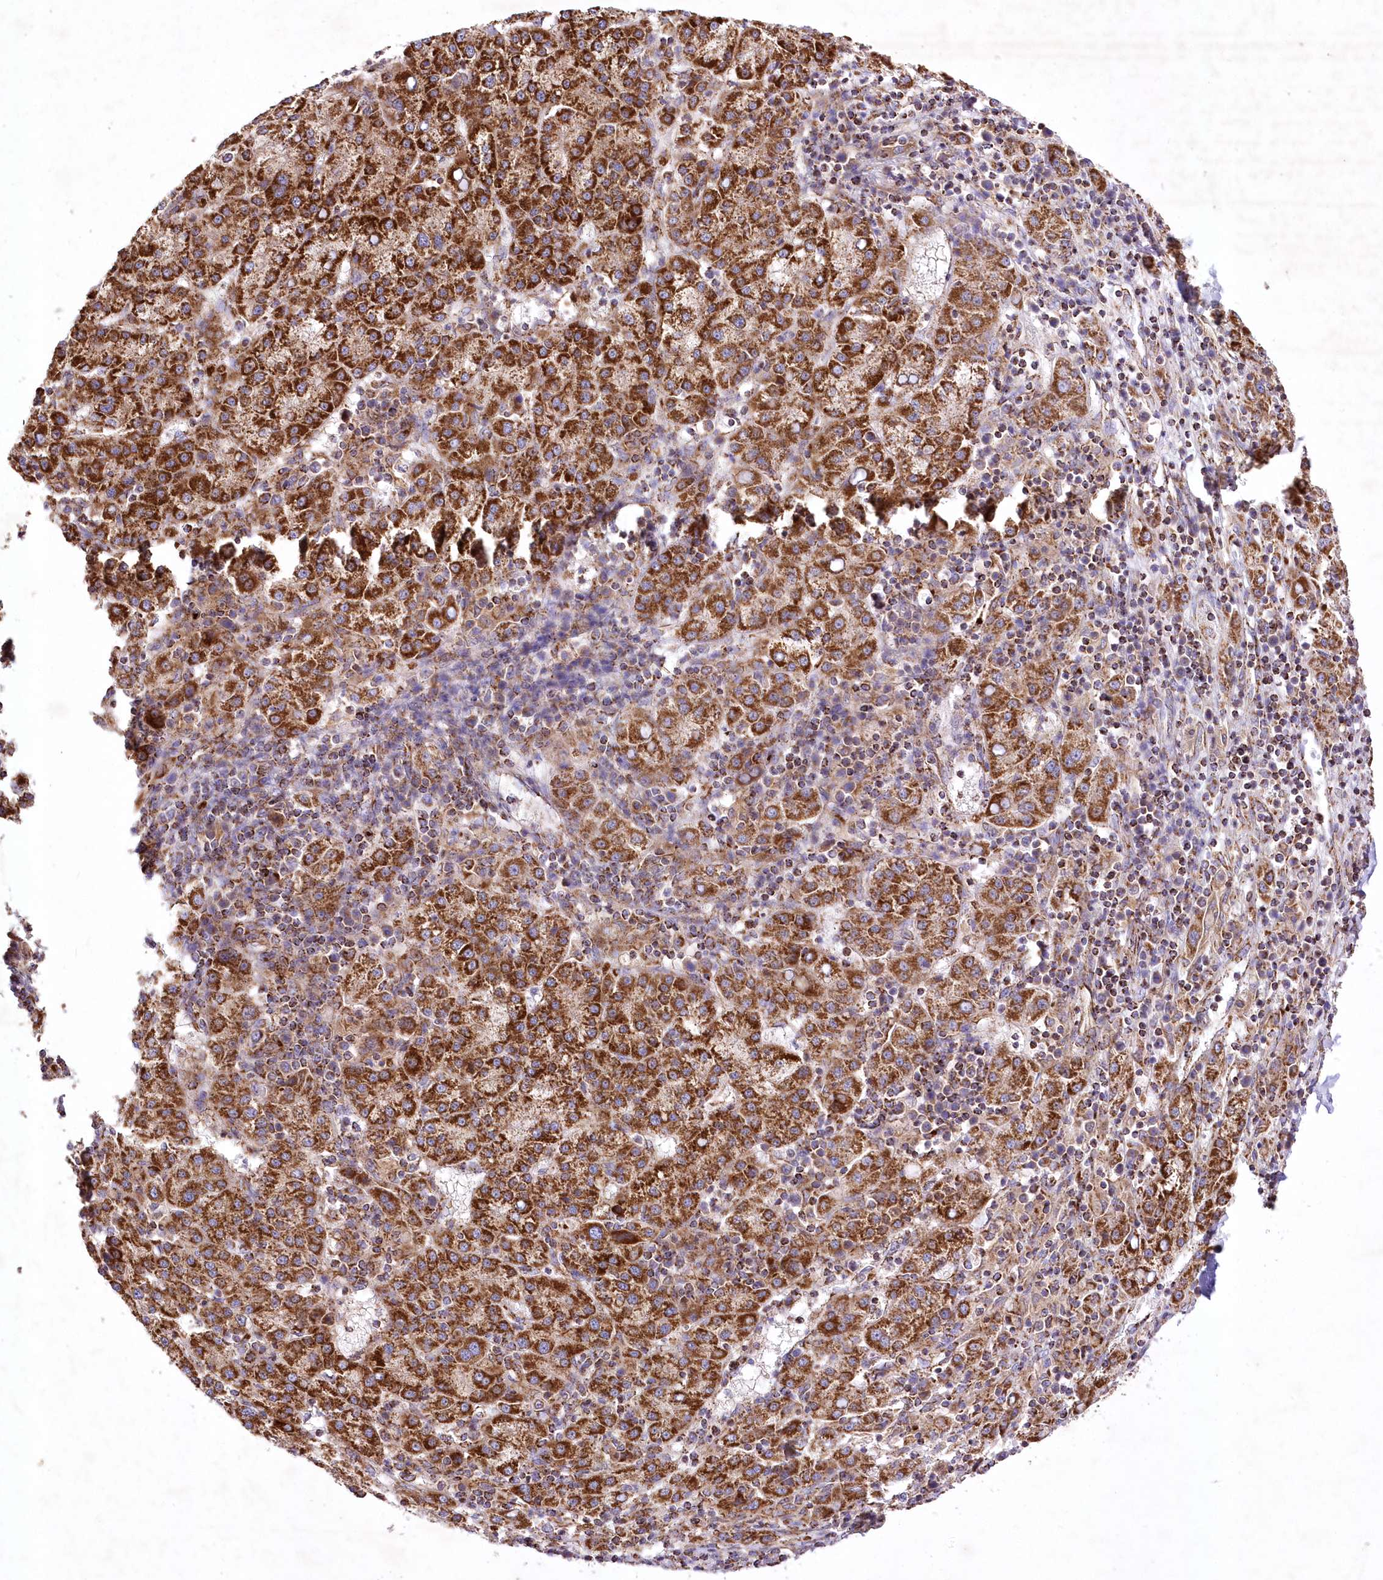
{"staining": {"intensity": "strong", "quantity": ">75%", "location": "cytoplasmic/membranous"}, "tissue": "liver cancer", "cell_type": "Tumor cells", "image_type": "cancer", "snomed": [{"axis": "morphology", "description": "Carcinoma, Hepatocellular, NOS"}, {"axis": "topography", "description": "Liver"}], "caption": "Protein staining of liver cancer tissue displays strong cytoplasmic/membranous expression in about >75% of tumor cells.", "gene": "ASNSD1", "patient": {"sex": "female", "age": 58}}